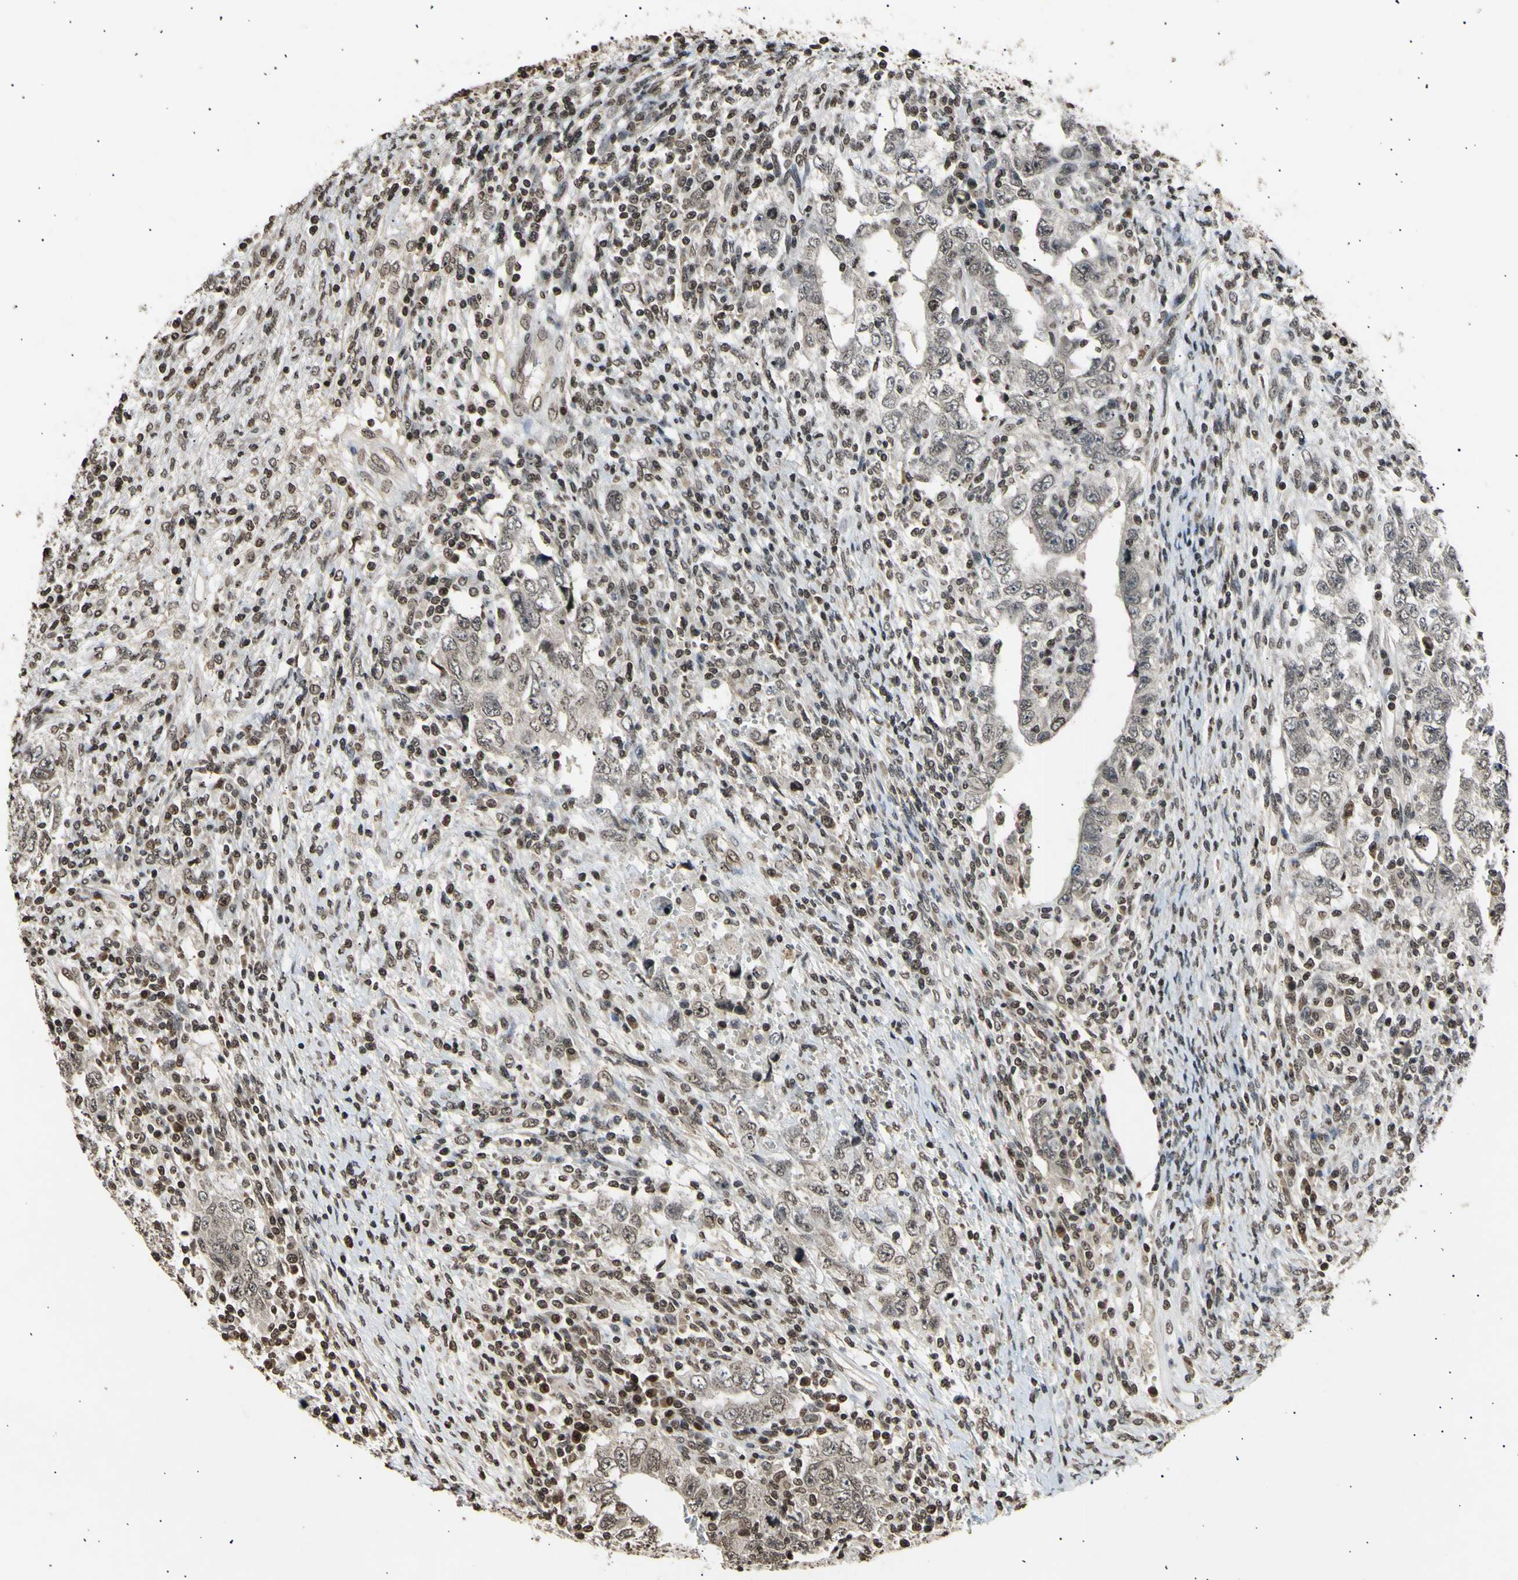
{"staining": {"intensity": "moderate", "quantity": ">75%", "location": "cytoplasmic/membranous,nuclear"}, "tissue": "testis cancer", "cell_type": "Tumor cells", "image_type": "cancer", "snomed": [{"axis": "morphology", "description": "Carcinoma, Embryonal, NOS"}, {"axis": "topography", "description": "Testis"}], "caption": "This image shows IHC staining of human testis embryonal carcinoma, with medium moderate cytoplasmic/membranous and nuclear staining in approximately >75% of tumor cells.", "gene": "ANAPC7", "patient": {"sex": "male", "age": 26}}